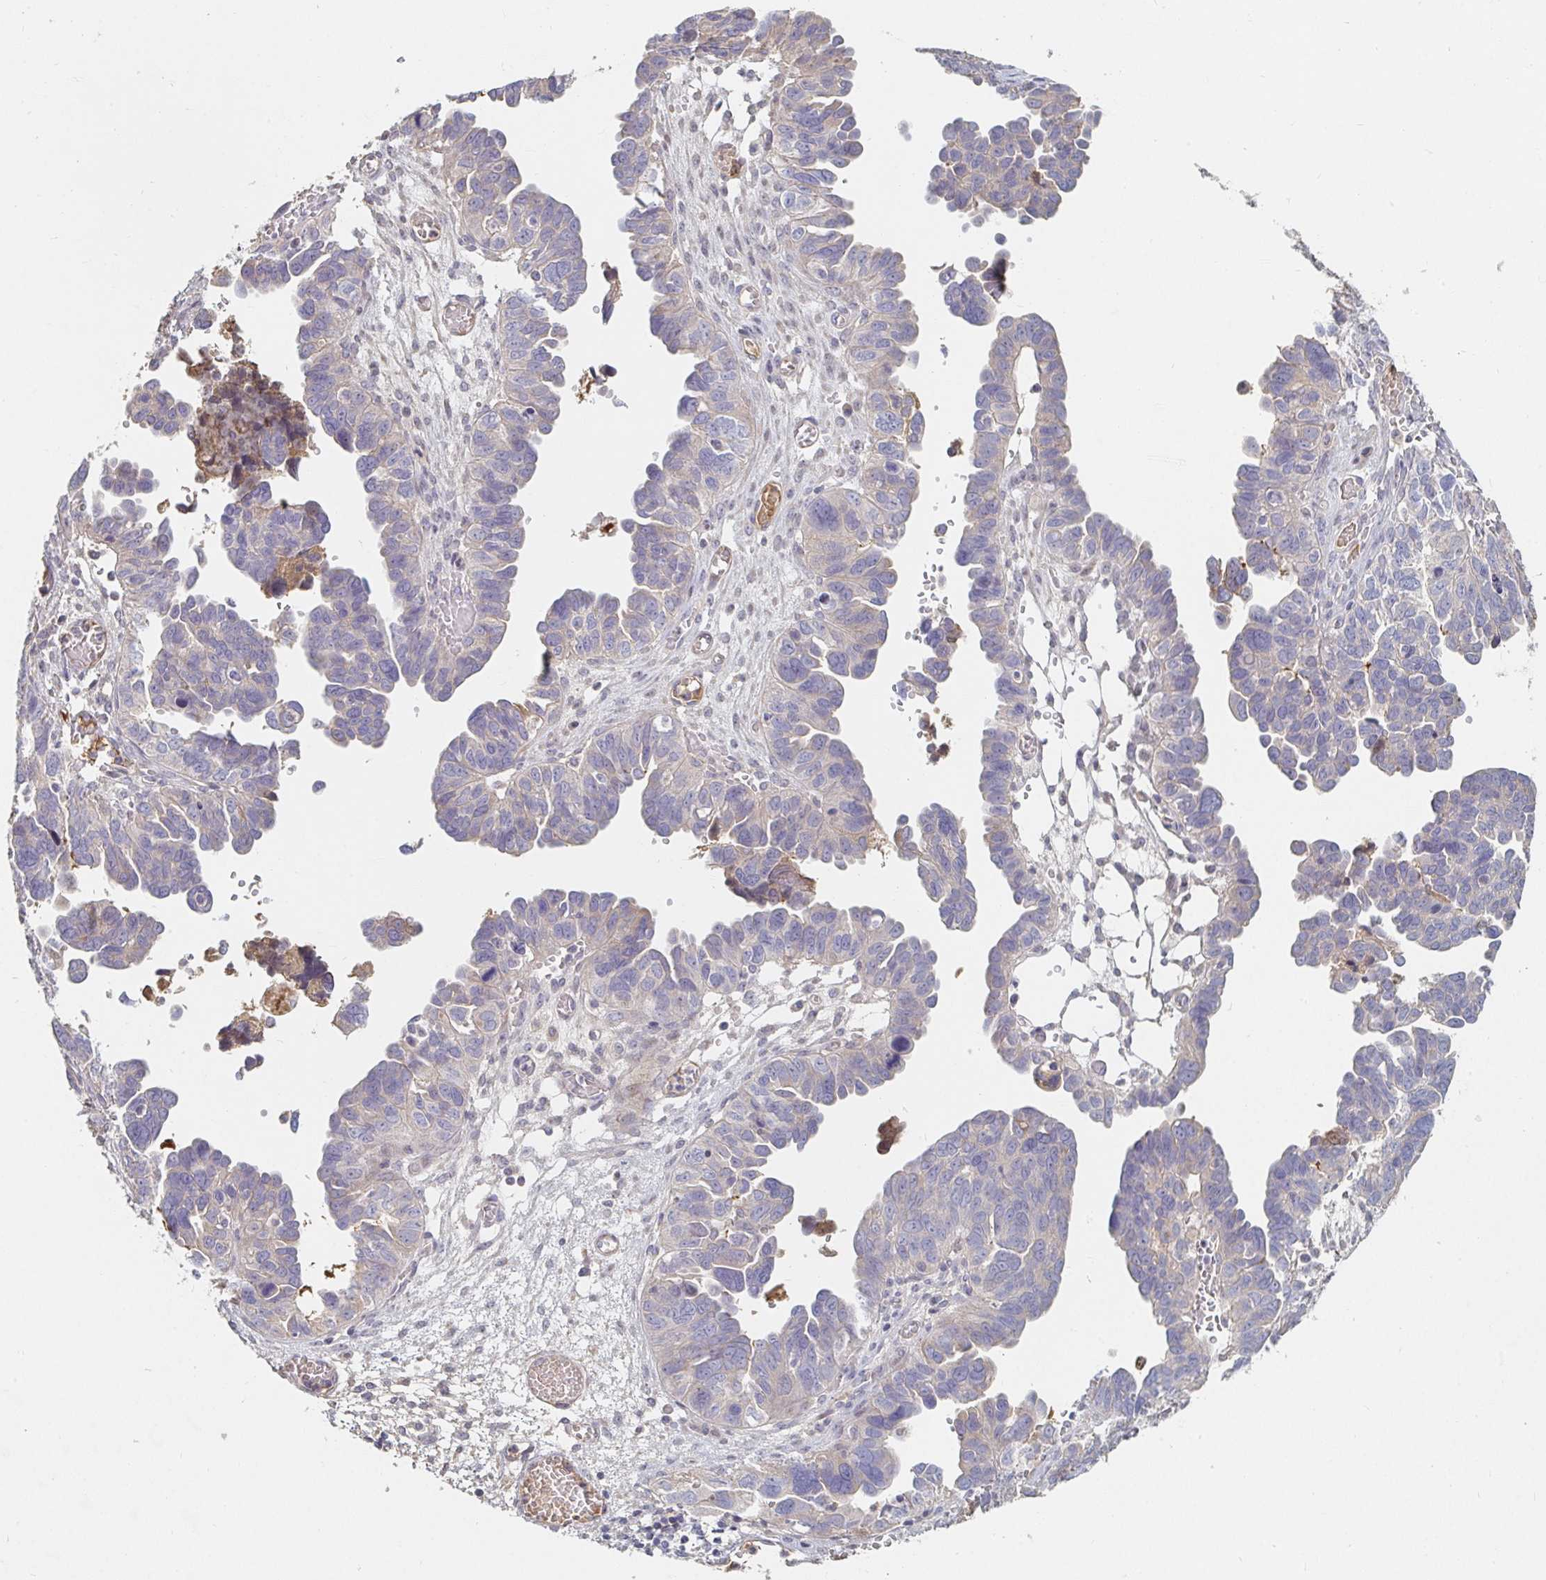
{"staining": {"intensity": "negative", "quantity": "none", "location": "none"}, "tissue": "ovarian cancer", "cell_type": "Tumor cells", "image_type": "cancer", "snomed": [{"axis": "morphology", "description": "Cystadenocarcinoma, serous, NOS"}, {"axis": "topography", "description": "Ovary"}], "caption": "Image shows no protein positivity in tumor cells of serous cystadenocarcinoma (ovarian) tissue.", "gene": "NME9", "patient": {"sex": "female", "age": 64}}